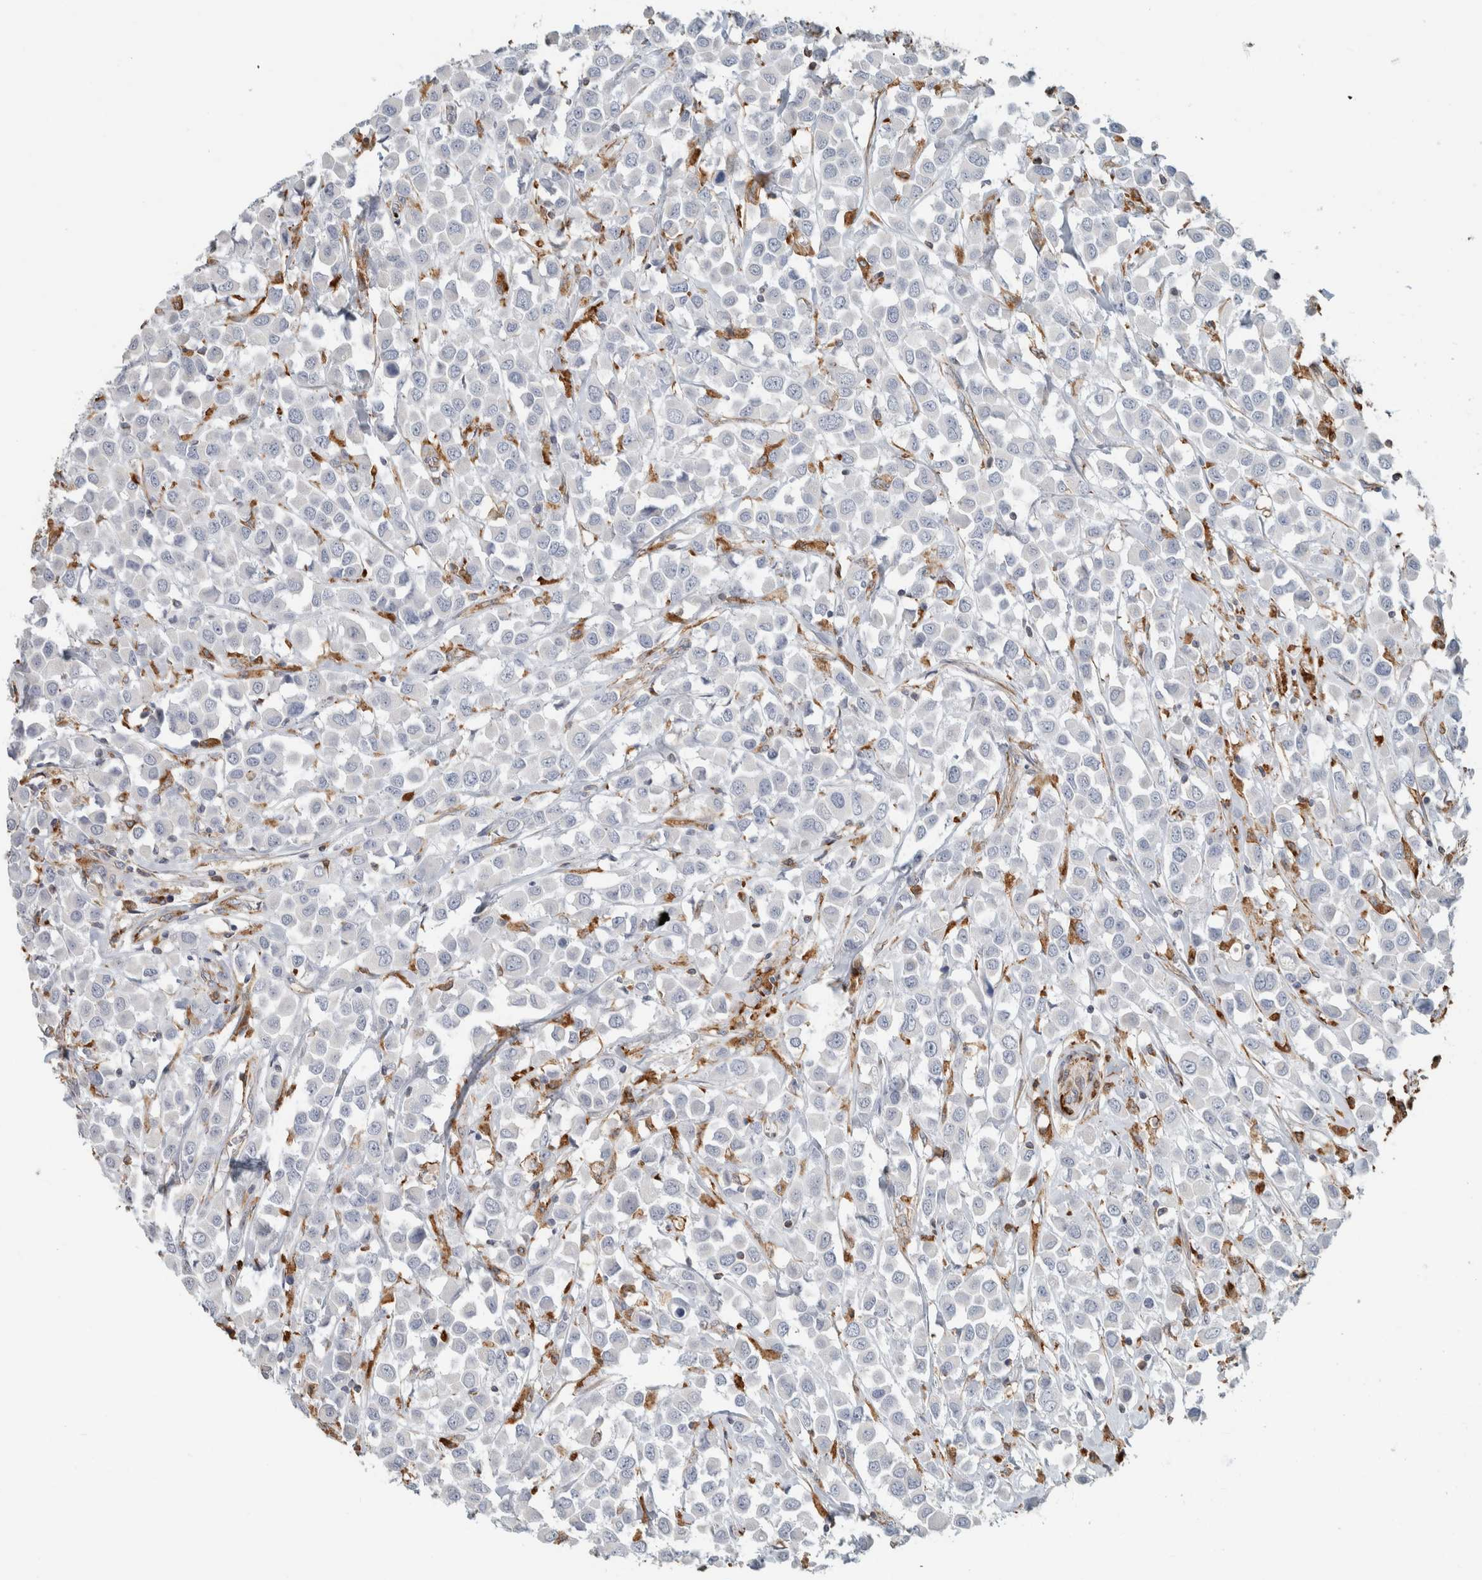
{"staining": {"intensity": "negative", "quantity": "none", "location": "none"}, "tissue": "breast cancer", "cell_type": "Tumor cells", "image_type": "cancer", "snomed": [{"axis": "morphology", "description": "Duct carcinoma"}, {"axis": "topography", "description": "Breast"}], "caption": "Image shows no protein expression in tumor cells of breast cancer tissue. Nuclei are stained in blue.", "gene": "LY86", "patient": {"sex": "female", "age": 61}}